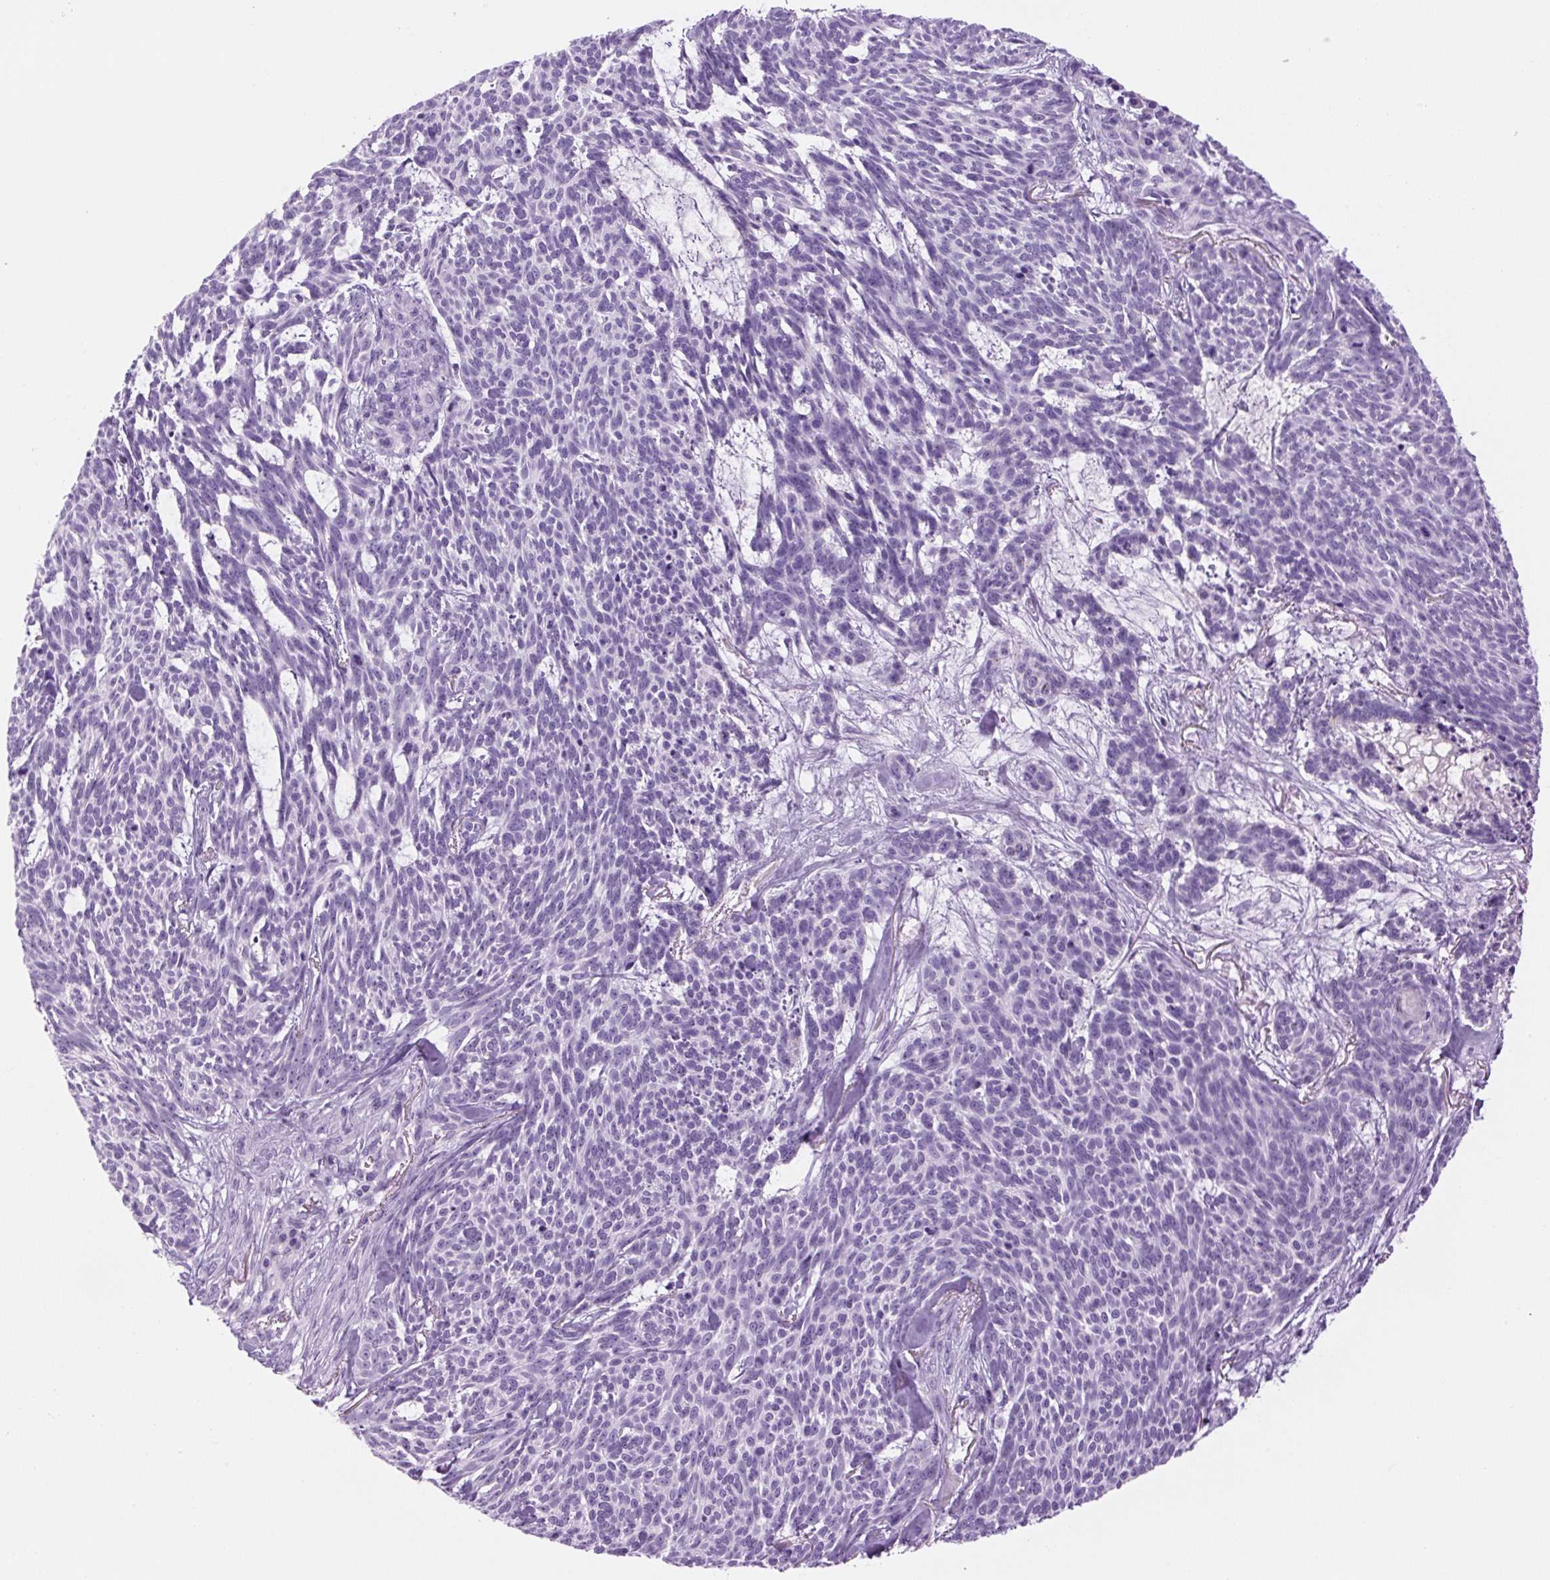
{"staining": {"intensity": "negative", "quantity": "none", "location": "none"}, "tissue": "skin cancer", "cell_type": "Tumor cells", "image_type": "cancer", "snomed": [{"axis": "morphology", "description": "Basal cell carcinoma"}, {"axis": "topography", "description": "Skin"}], "caption": "High power microscopy image of an immunohistochemistry (IHC) image of basal cell carcinoma (skin), revealing no significant expression in tumor cells.", "gene": "RSPO4", "patient": {"sex": "female", "age": 93}}